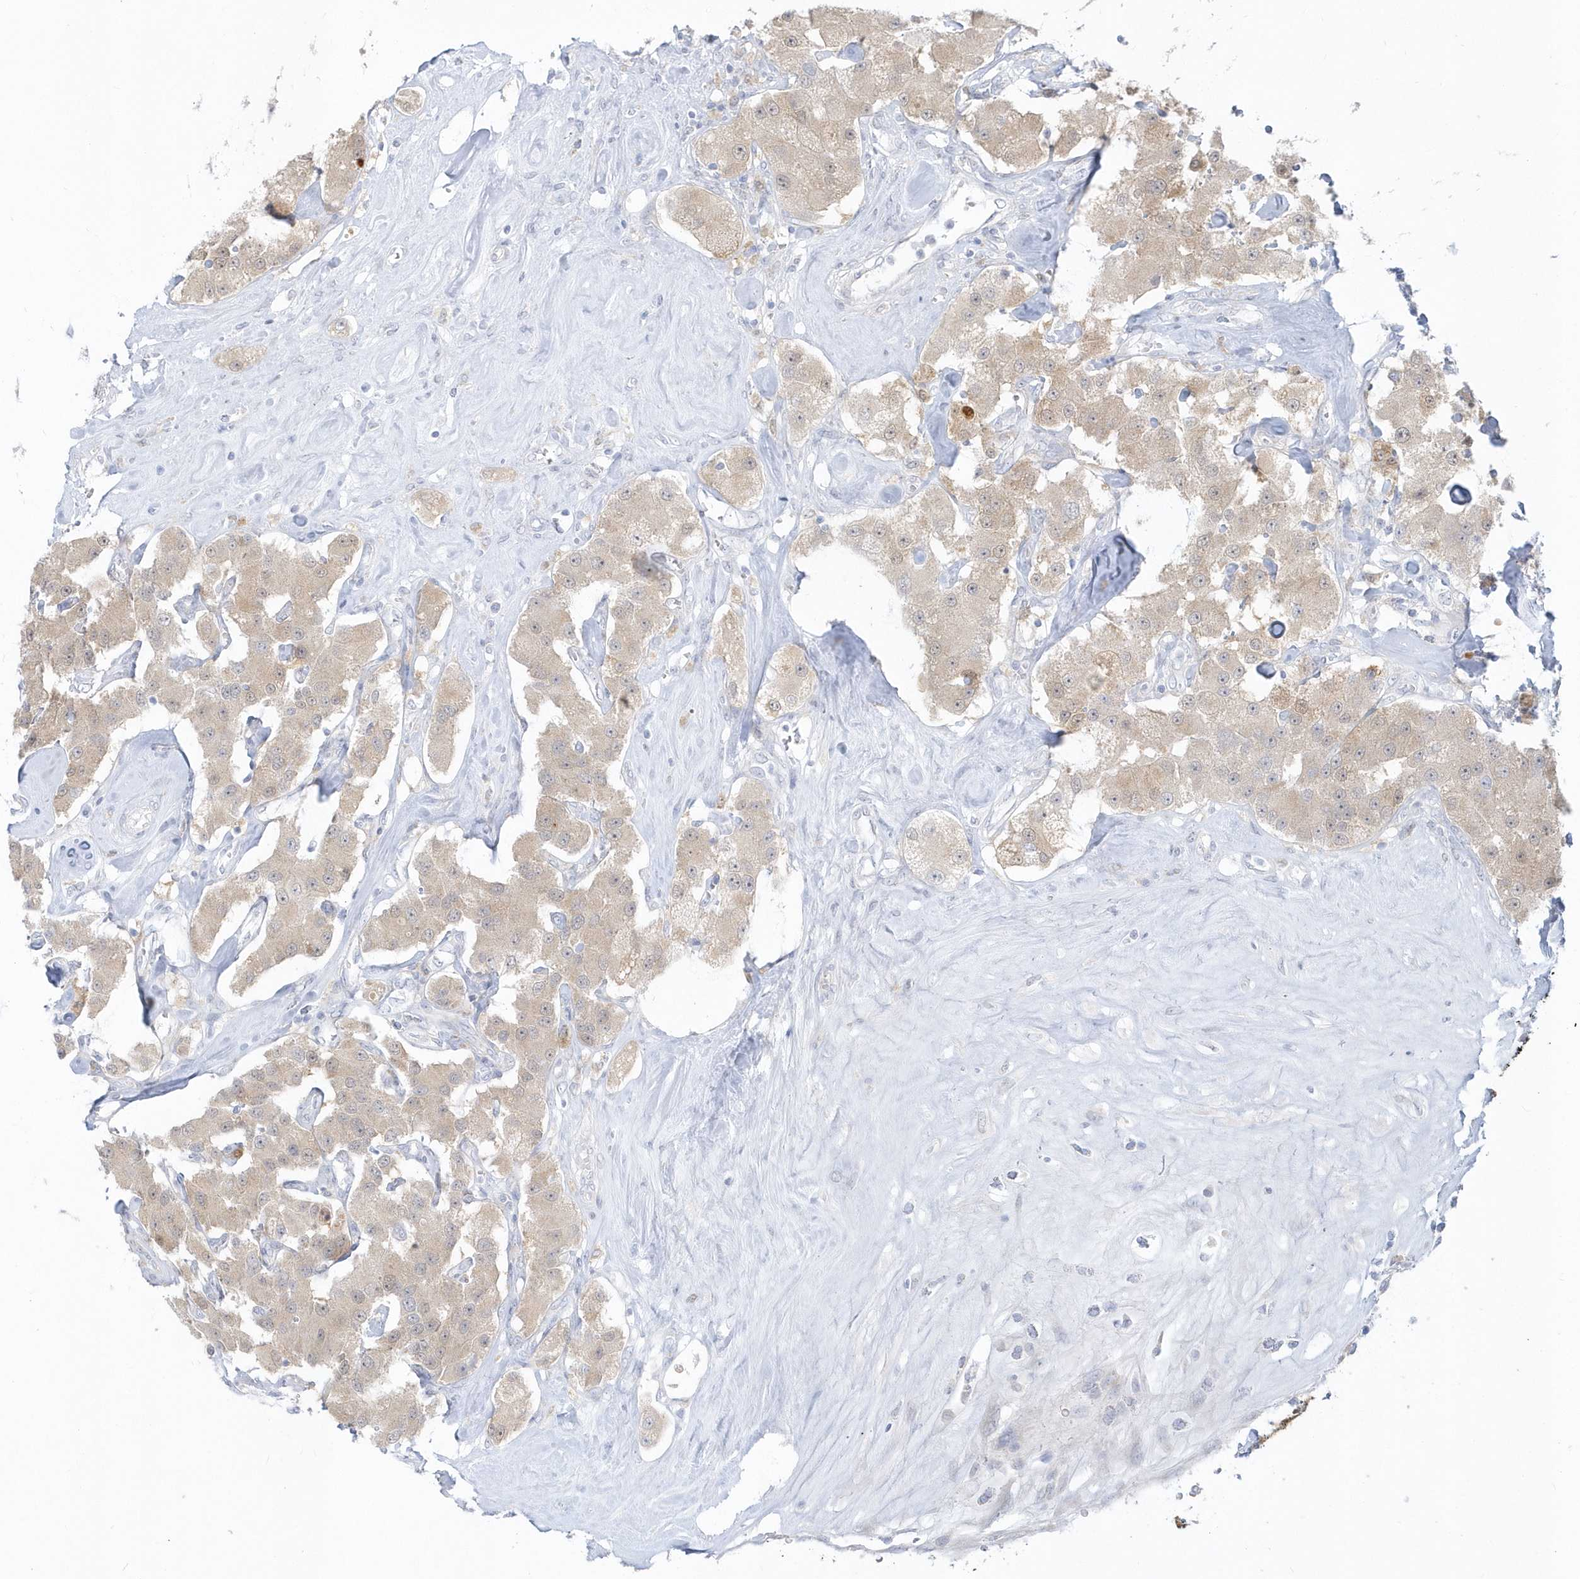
{"staining": {"intensity": "weak", "quantity": "<25%", "location": "cytoplasmic/membranous"}, "tissue": "carcinoid", "cell_type": "Tumor cells", "image_type": "cancer", "snomed": [{"axis": "morphology", "description": "Carcinoid, malignant, NOS"}, {"axis": "topography", "description": "Pancreas"}], "caption": "Immunohistochemistry (IHC) of malignant carcinoid reveals no positivity in tumor cells.", "gene": "PCBD1", "patient": {"sex": "male", "age": 41}}